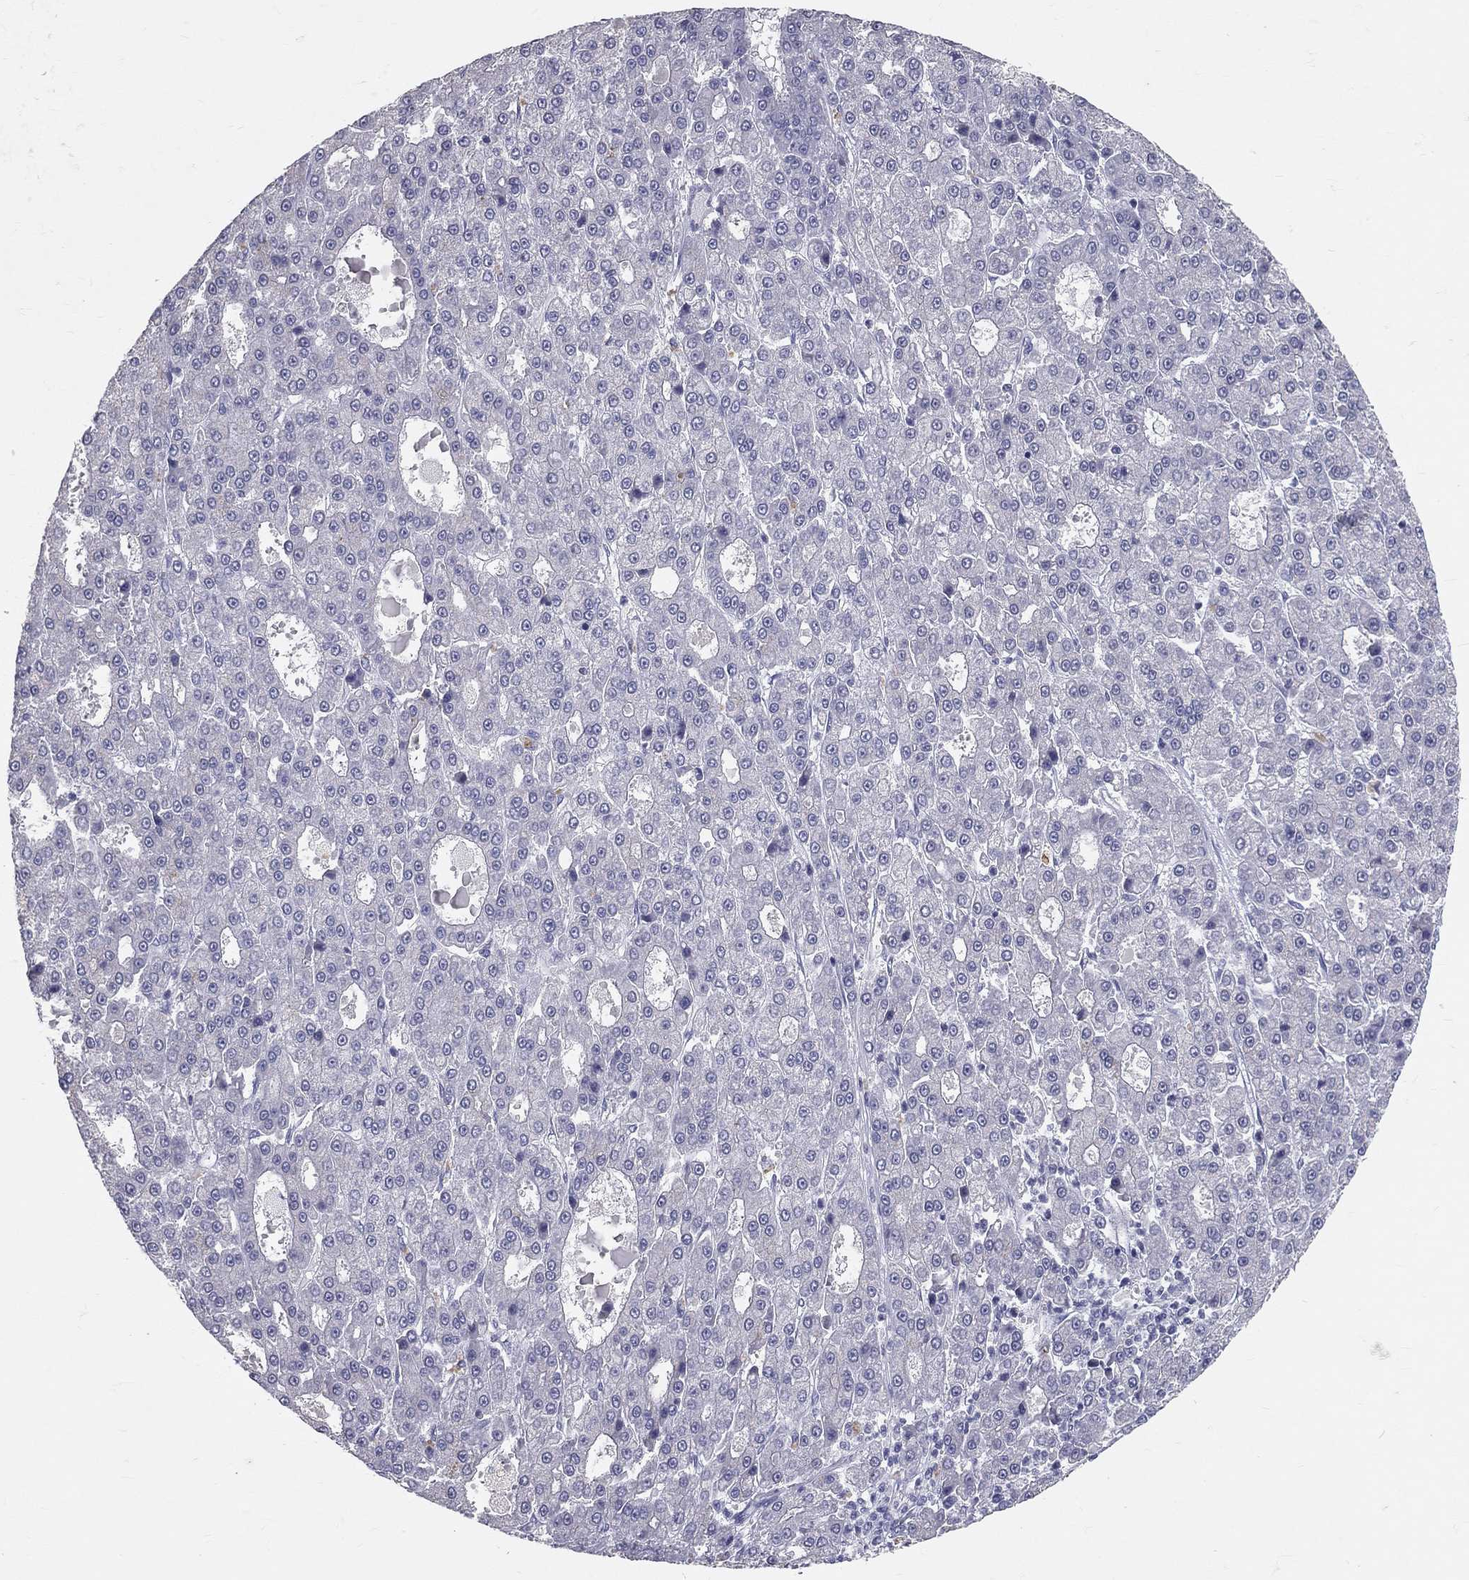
{"staining": {"intensity": "negative", "quantity": "none", "location": "none"}, "tissue": "liver cancer", "cell_type": "Tumor cells", "image_type": "cancer", "snomed": [{"axis": "morphology", "description": "Carcinoma, Hepatocellular, NOS"}, {"axis": "topography", "description": "Liver"}], "caption": "Immunohistochemistry histopathology image of neoplastic tissue: human liver cancer stained with DAB (3,3'-diaminobenzidine) demonstrates no significant protein positivity in tumor cells. (DAB (3,3'-diaminobenzidine) IHC, high magnification).", "gene": "TFPI2", "patient": {"sex": "male", "age": 70}}